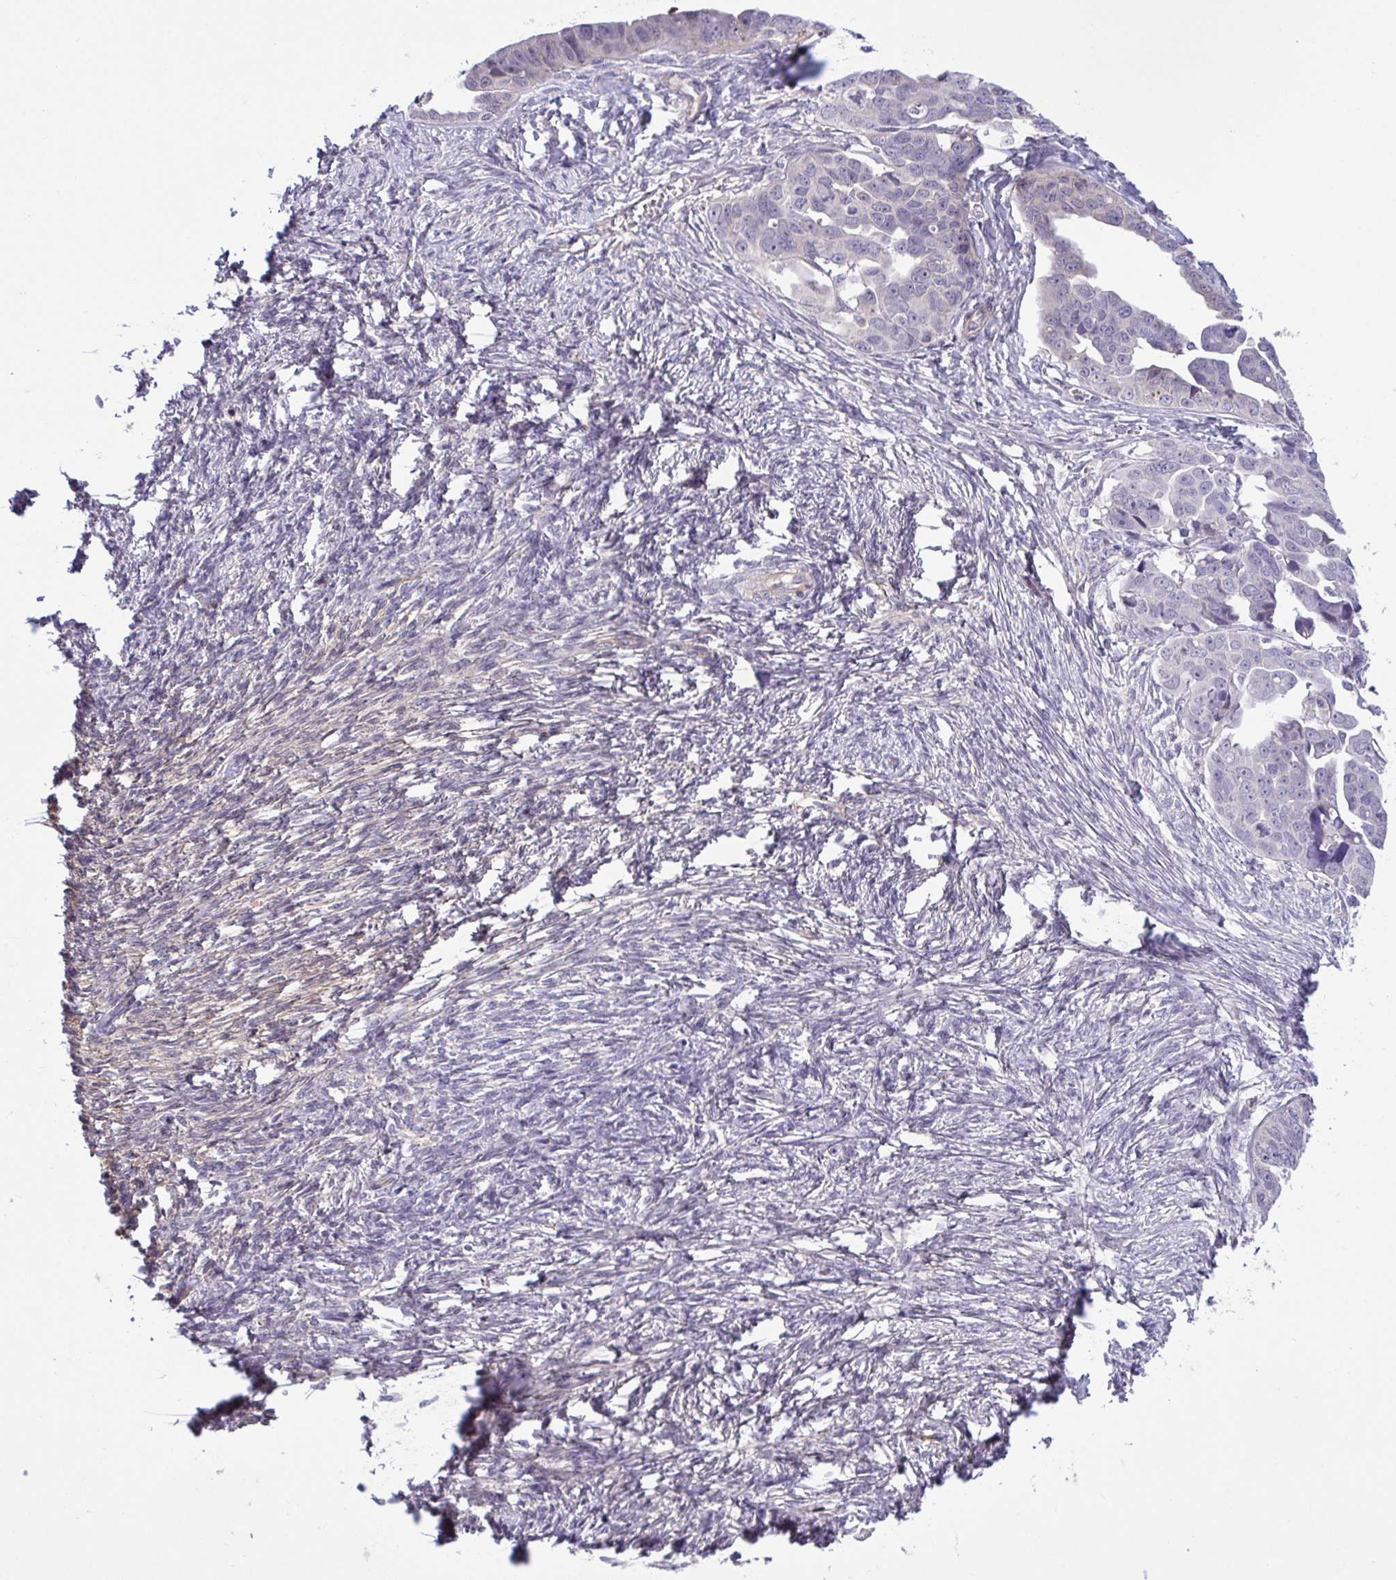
{"staining": {"intensity": "negative", "quantity": "none", "location": "none"}, "tissue": "ovarian cancer", "cell_type": "Tumor cells", "image_type": "cancer", "snomed": [{"axis": "morphology", "description": "Cystadenocarcinoma, serous, NOS"}, {"axis": "topography", "description": "Ovary"}], "caption": "This is an immunohistochemistry (IHC) micrograph of serous cystadenocarcinoma (ovarian). There is no expression in tumor cells.", "gene": "RHOXF1", "patient": {"sex": "female", "age": 59}}